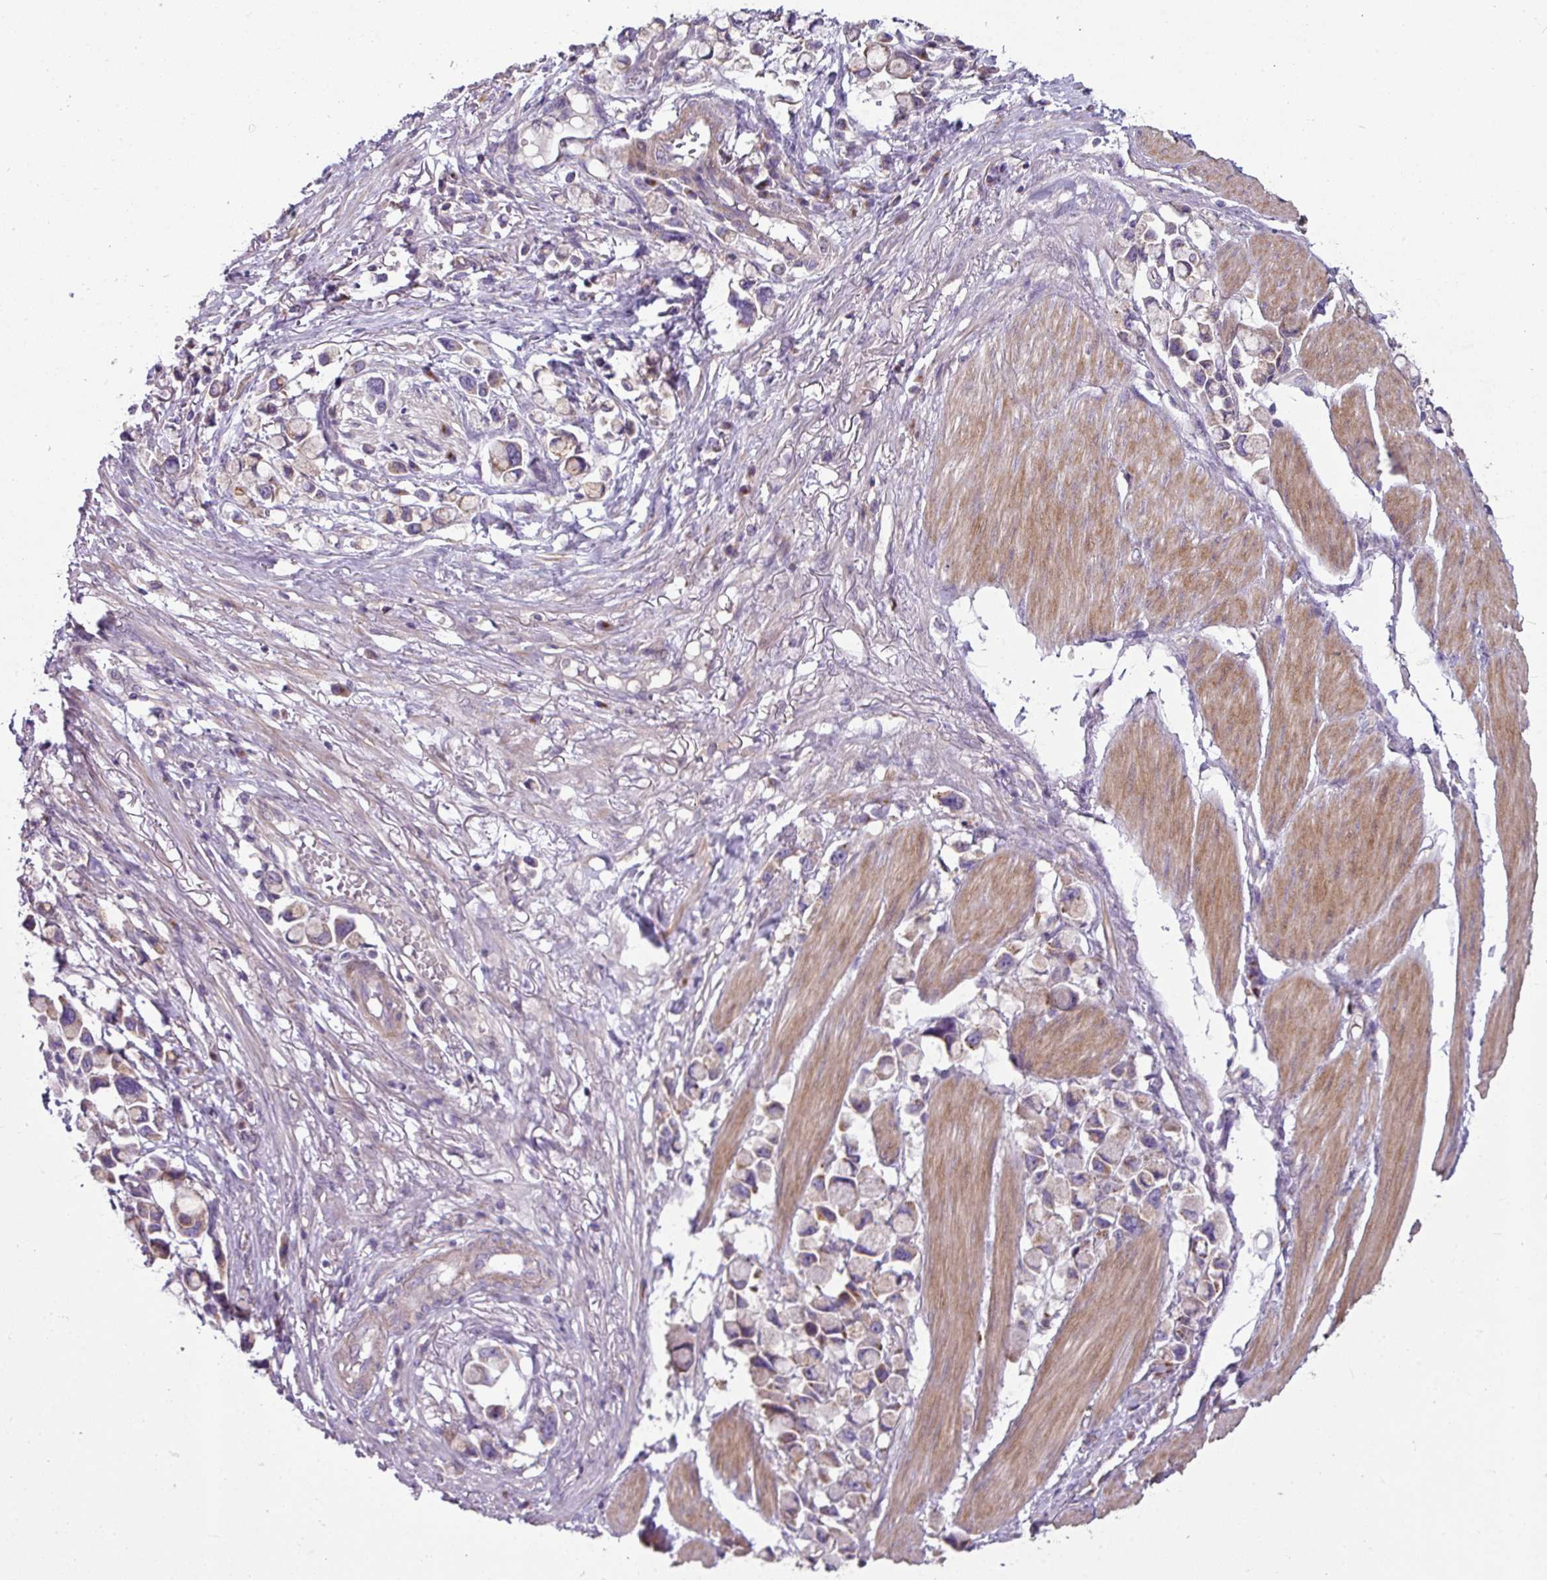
{"staining": {"intensity": "weak", "quantity": "<25%", "location": "cytoplasmic/membranous"}, "tissue": "stomach cancer", "cell_type": "Tumor cells", "image_type": "cancer", "snomed": [{"axis": "morphology", "description": "Adenocarcinoma, NOS"}, {"axis": "topography", "description": "Stomach"}], "caption": "Immunohistochemistry (IHC) micrograph of neoplastic tissue: human stomach adenocarcinoma stained with DAB (3,3'-diaminobenzidine) displays no significant protein expression in tumor cells.", "gene": "LRRC9", "patient": {"sex": "female", "age": 81}}